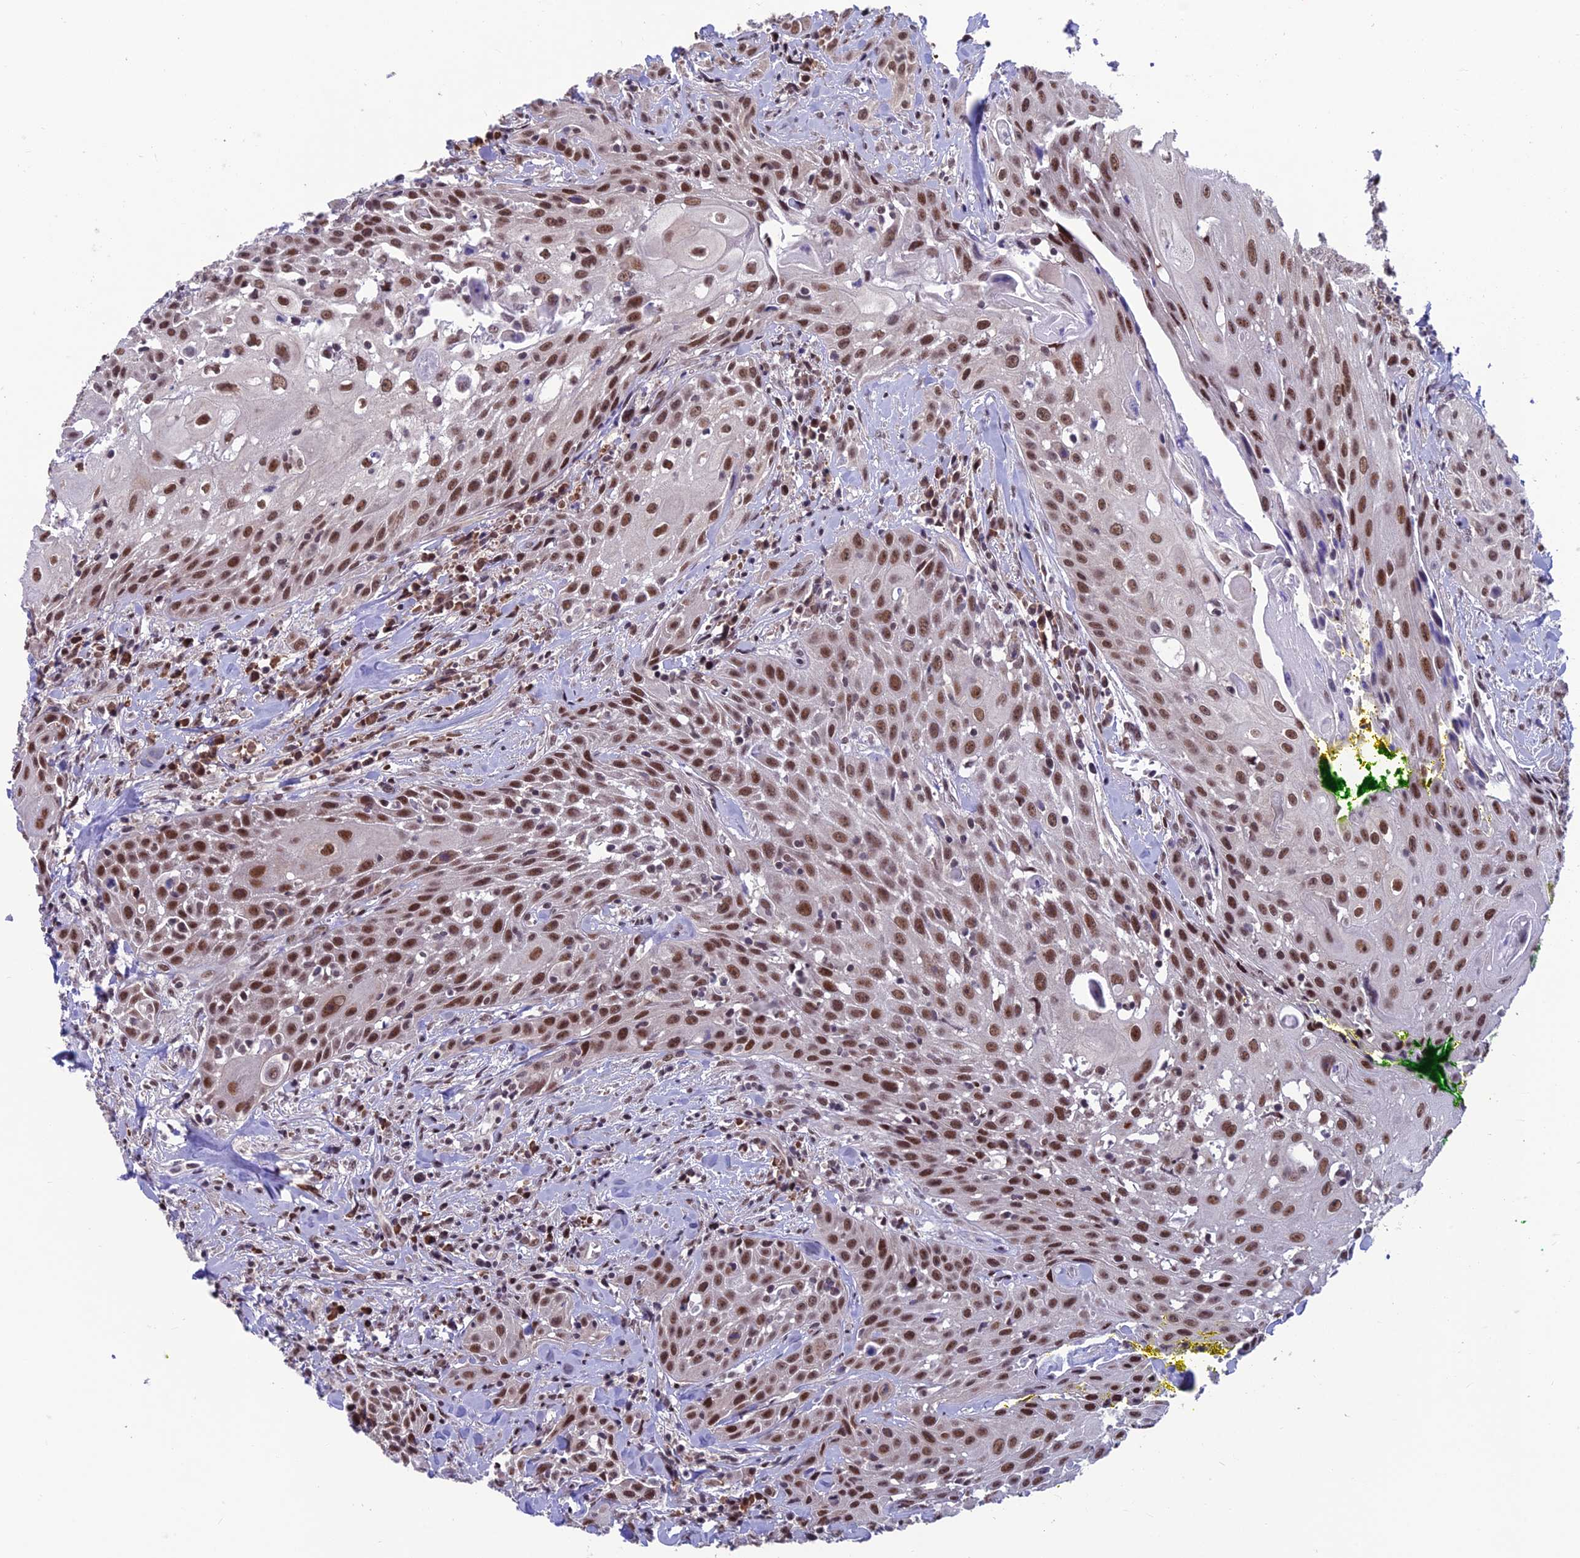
{"staining": {"intensity": "moderate", "quantity": ">75%", "location": "nuclear"}, "tissue": "head and neck cancer", "cell_type": "Tumor cells", "image_type": "cancer", "snomed": [{"axis": "morphology", "description": "Squamous cell carcinoma, NOS"}, {"axis": "topography", "description": "Oral tissue"}, {"axis": "topography", "description": "Head-Neck"}], "caption": "A micrograph of human head and neck squamous cell carcinoma stained for a protein reveals moderate nuclear brown staining in tumor cells. The protein is stained brown, and the nuclei are stained in blue (DAB IHC with brightfield microscopy, high magnification).", "gene": "KIAA1191", "patient": {"sex": "female", "age": 82}}